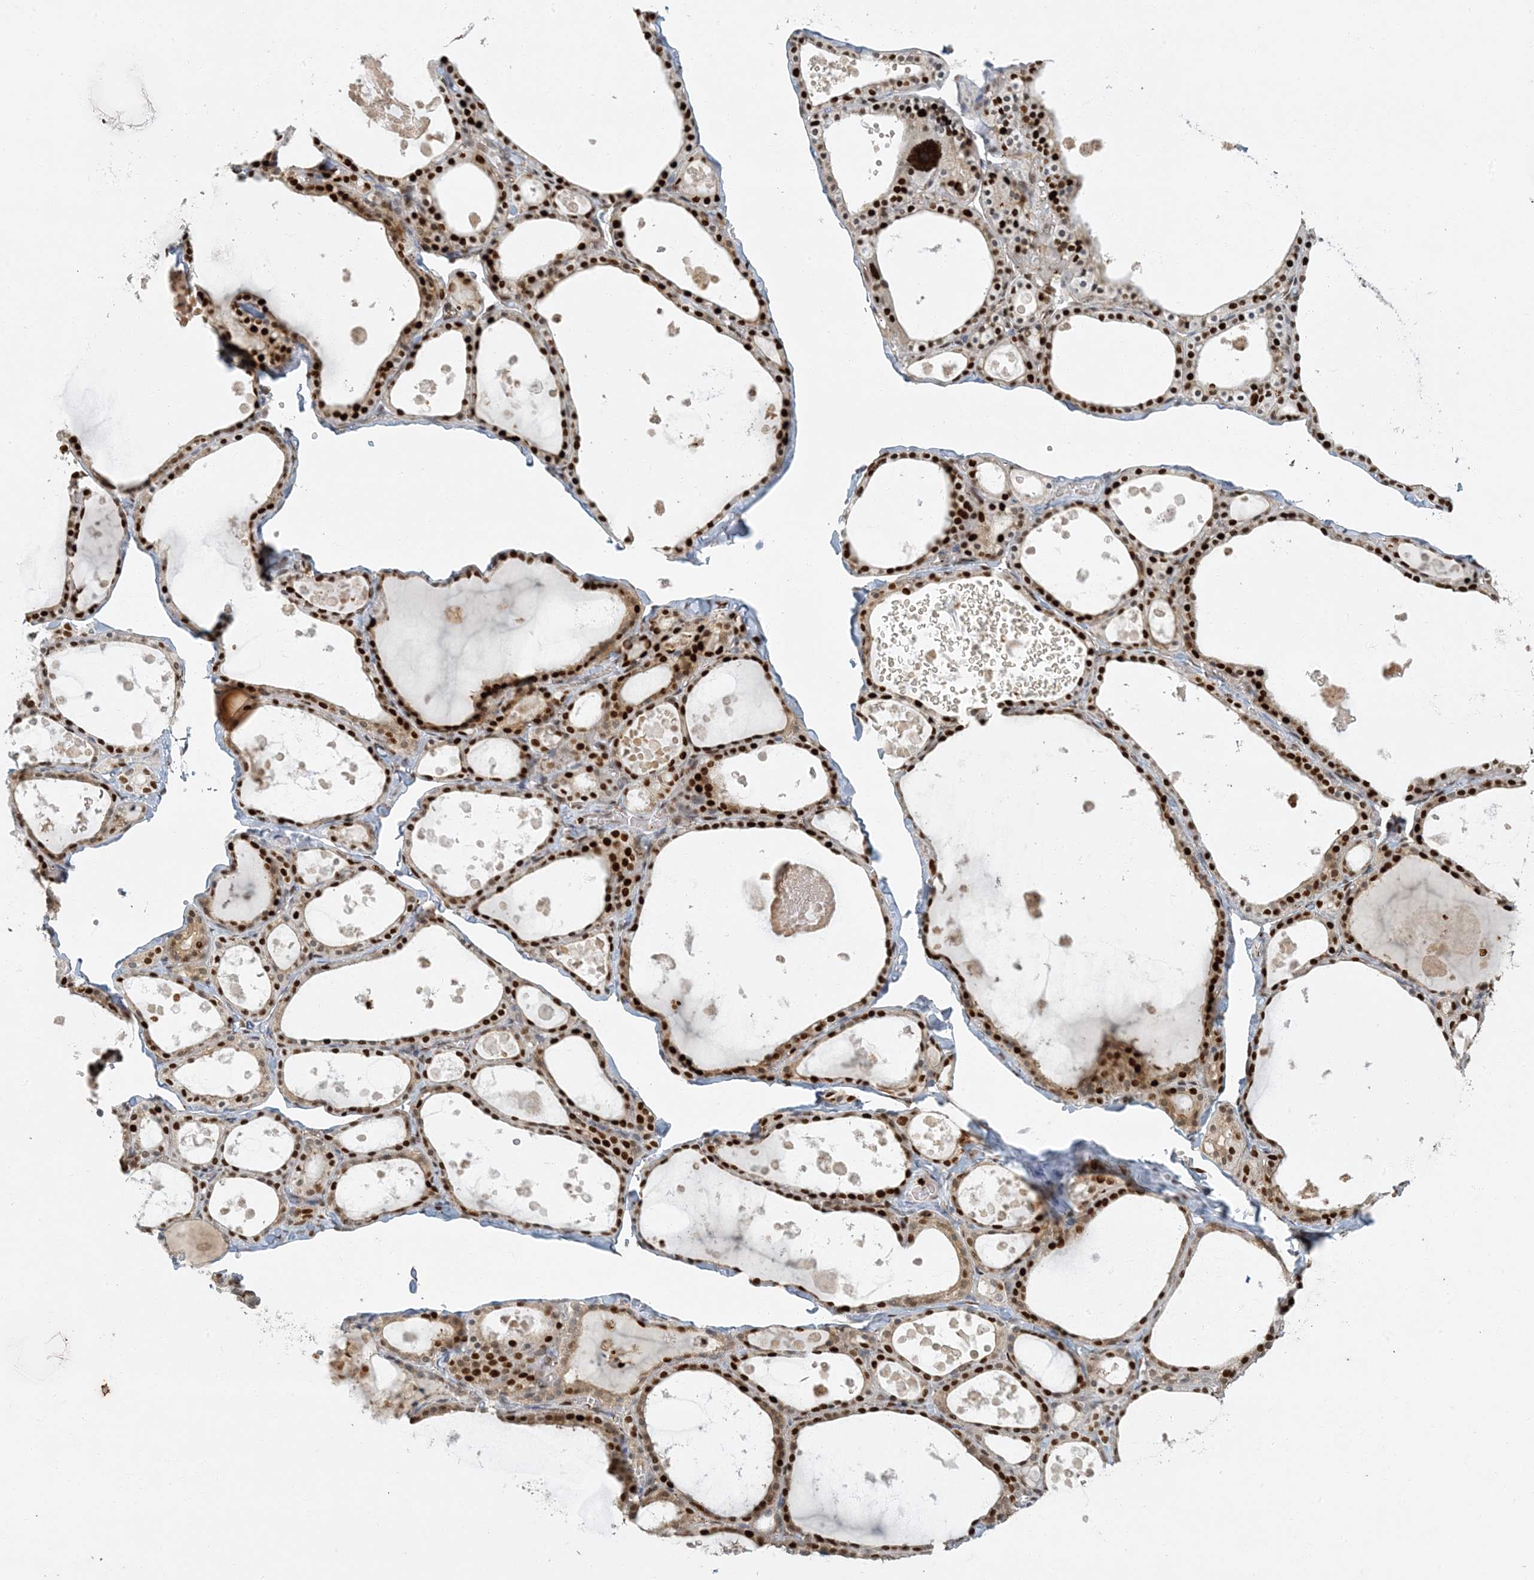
{"staining": {"intensity": "strong", "quantity": ">75%", "location": "nuclear"}, "tissue": "thyroid gland", "cell_type": "Glandular cells", "image_type": "normal", "snomed": [{"axis": "morphology", "description": "Normal tissue, NOS"}, {"axis": "topography", "description": "Thyroid gland"}], "caption": "IHC histopathology image of unremarkable thyroid gland: thyroid gland stained using immunohistochemistry (IHC) shows high levels of strong protein expression localized specifically in the nuclear of glandular cells, appearing as a nuclear brown color.", "gene": "AK9", "patient": {"sex": "male", "age": 56}}